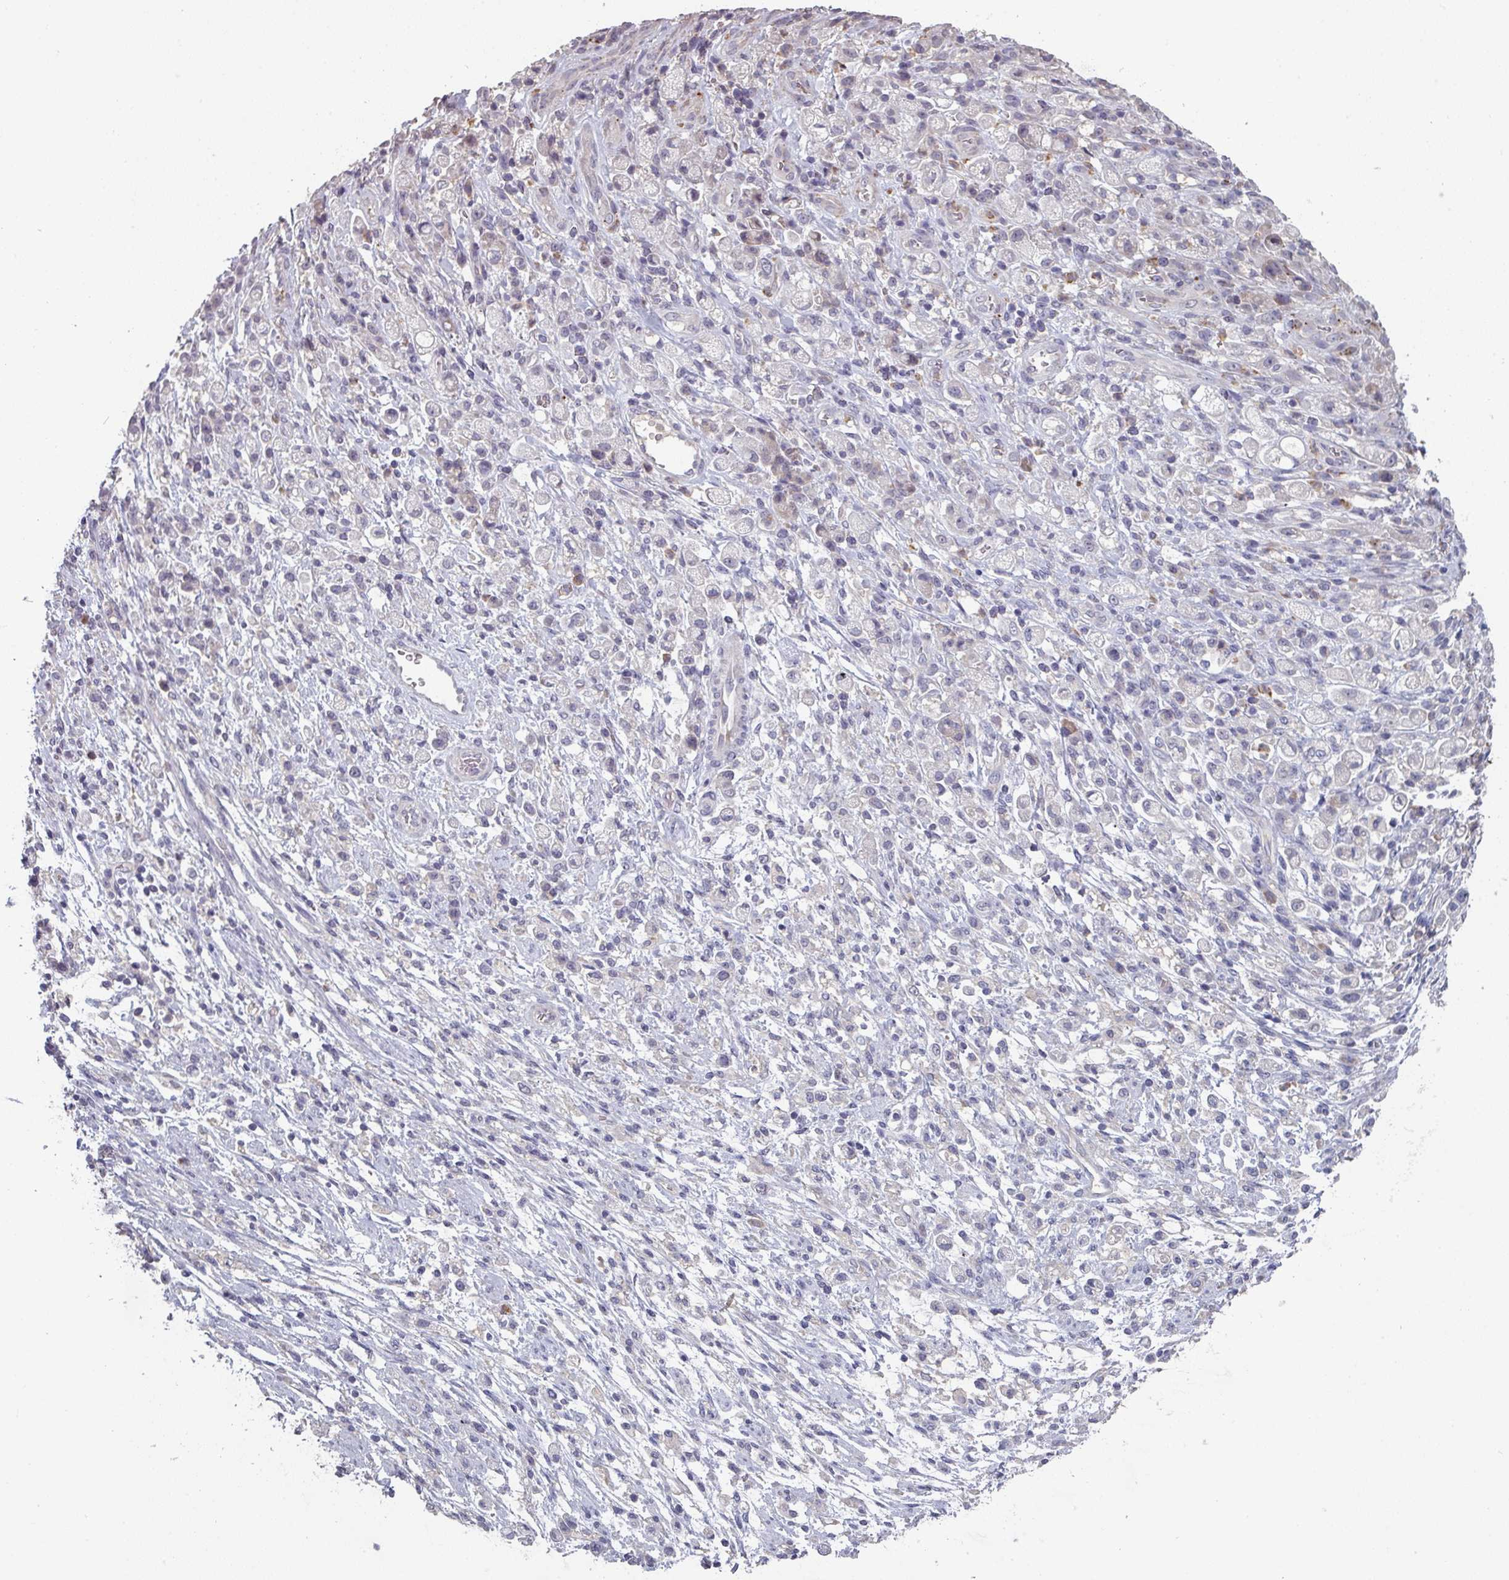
{"staining": {"intensity": "negative", "quantity": "none", "location": "none"}, "tissue": "stomach cancer", "cell_type": "Tumor cells", "image_type": "cancer", "snomed": [{"axis": "morphology", "description": "Adenocarcinoma, NOS"}, {"axis": "topography", "description": "Stomach"}], "caption": "Human stomach cancer stained for a protein using immunohistochemistry (IHC) displays no staining in tumor cells.", "gene": "PRAMEF8", "patient": {"sex": "female", "age": 60}}